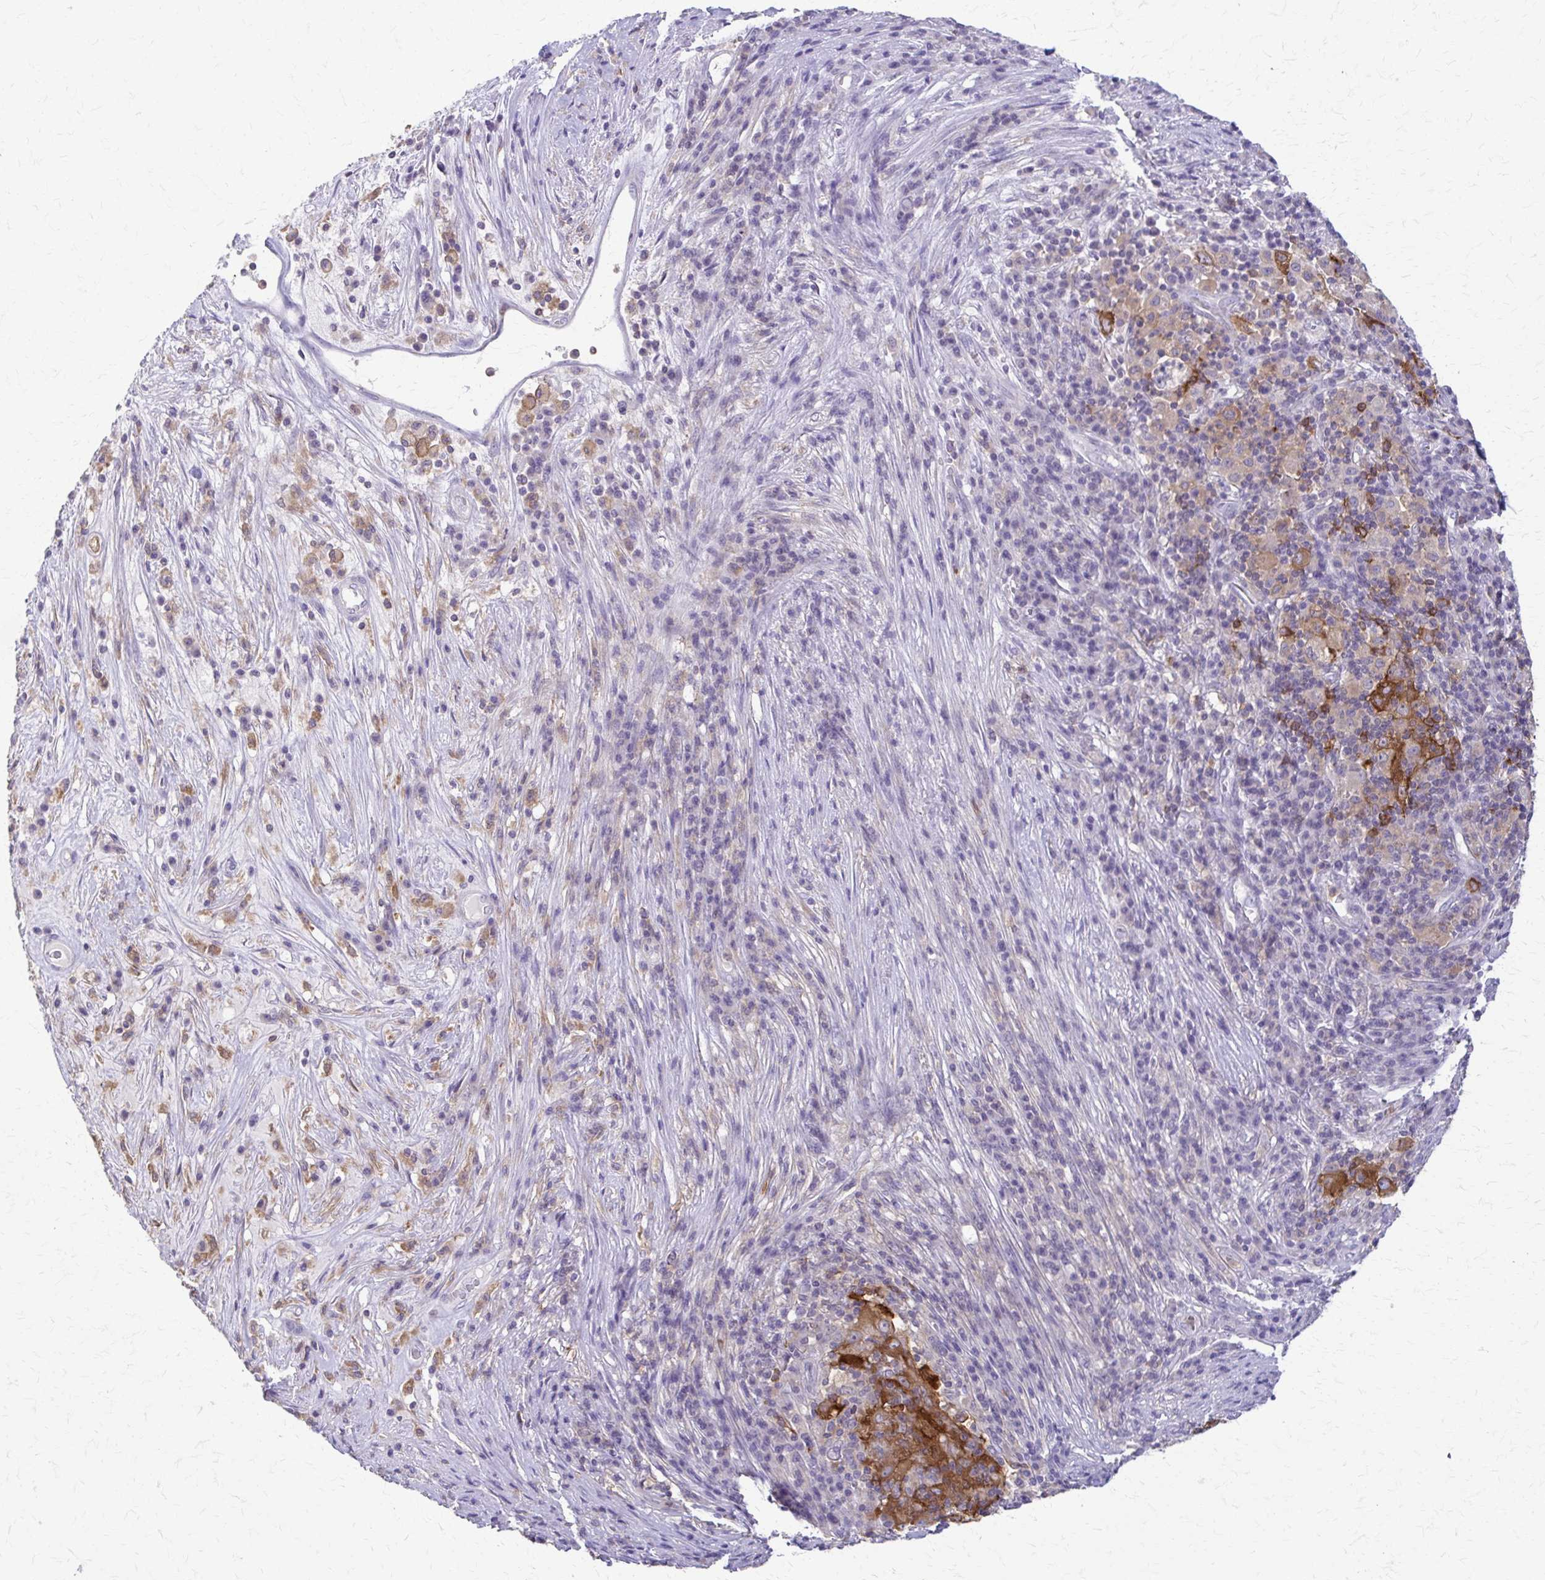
{"staining": {"intensity": "moderate", "quantity": ">75%", "location": "cytoplasmic/membranous"}, "tissue": "pancreatic cancer", "cell_type": "Tumor cells", "image_type": "cancer", "snomed": [{"axis": "morphology", "description": "Adenocarcinoma, NOS"}, {"axis": "topography", "description": "Pancreas"}], "caption": "Human pancreatic cancer stained for a protein (brown) demonstrates moderate cytoplasmic/membranous positive staining in approximately >75% of tumor cells.", "gene": "PIK3AP1", "patient": {"sex": "male", "age": 63}}